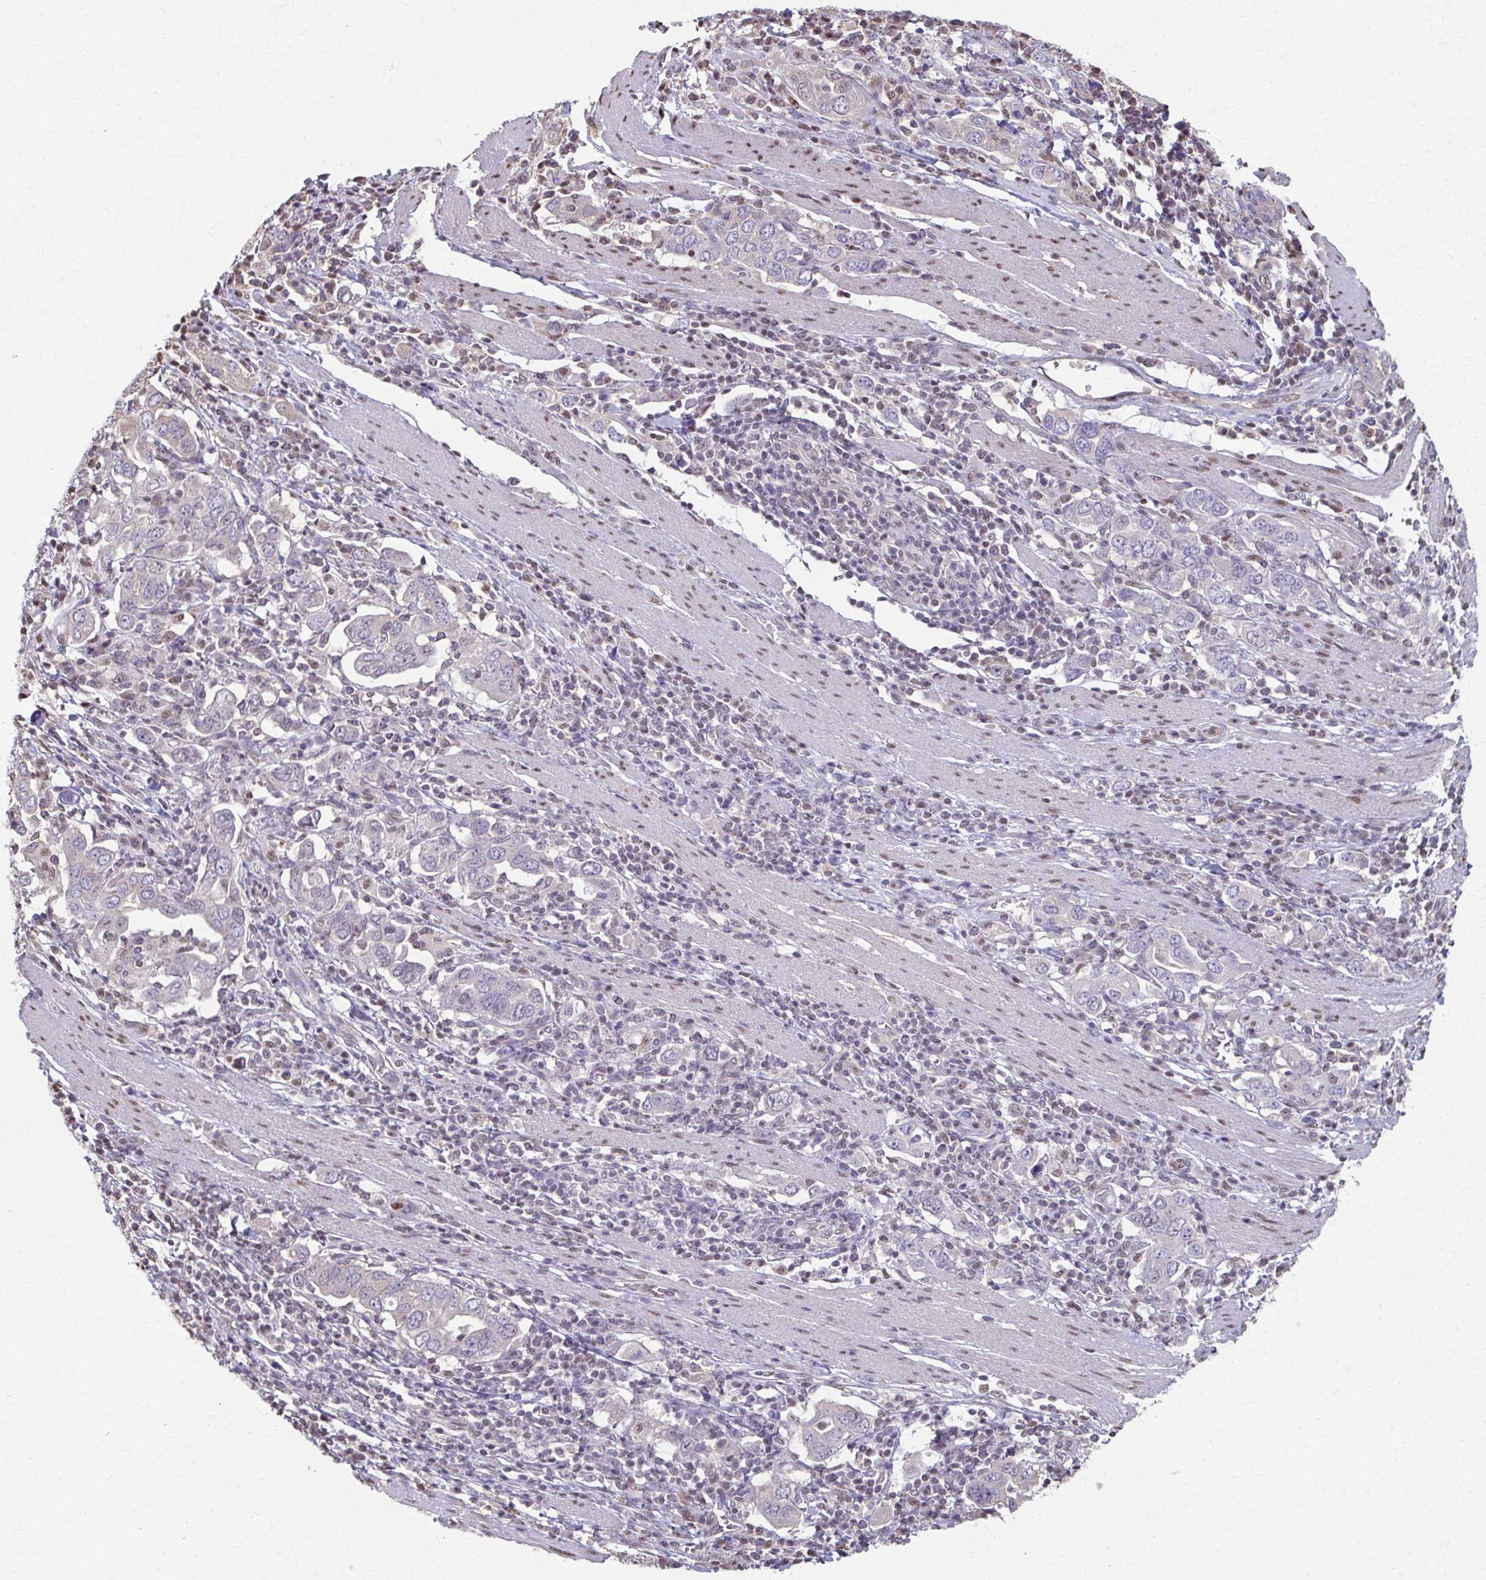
{"staining": {"intensity": "negative", "quantity": "none", "location": "none"}, "tissue": "stomach cancer", "cell_type": "Tumor cells", "image_type": "cancer", "snomed": [{"axis": "morphology", "description": "Adenocarcinoma, NOS"}, {"axis": "topography", "description": "Stomach, upper"}, {"axis": "topography", "description": "Stomach"}], "caption": "This is a image of IHC staining of stomach cancer (adenocarcinoma), which shows no expression in tumor cells.", "gene": "ING4", "patient": {"sex": "male", "age": 62}}